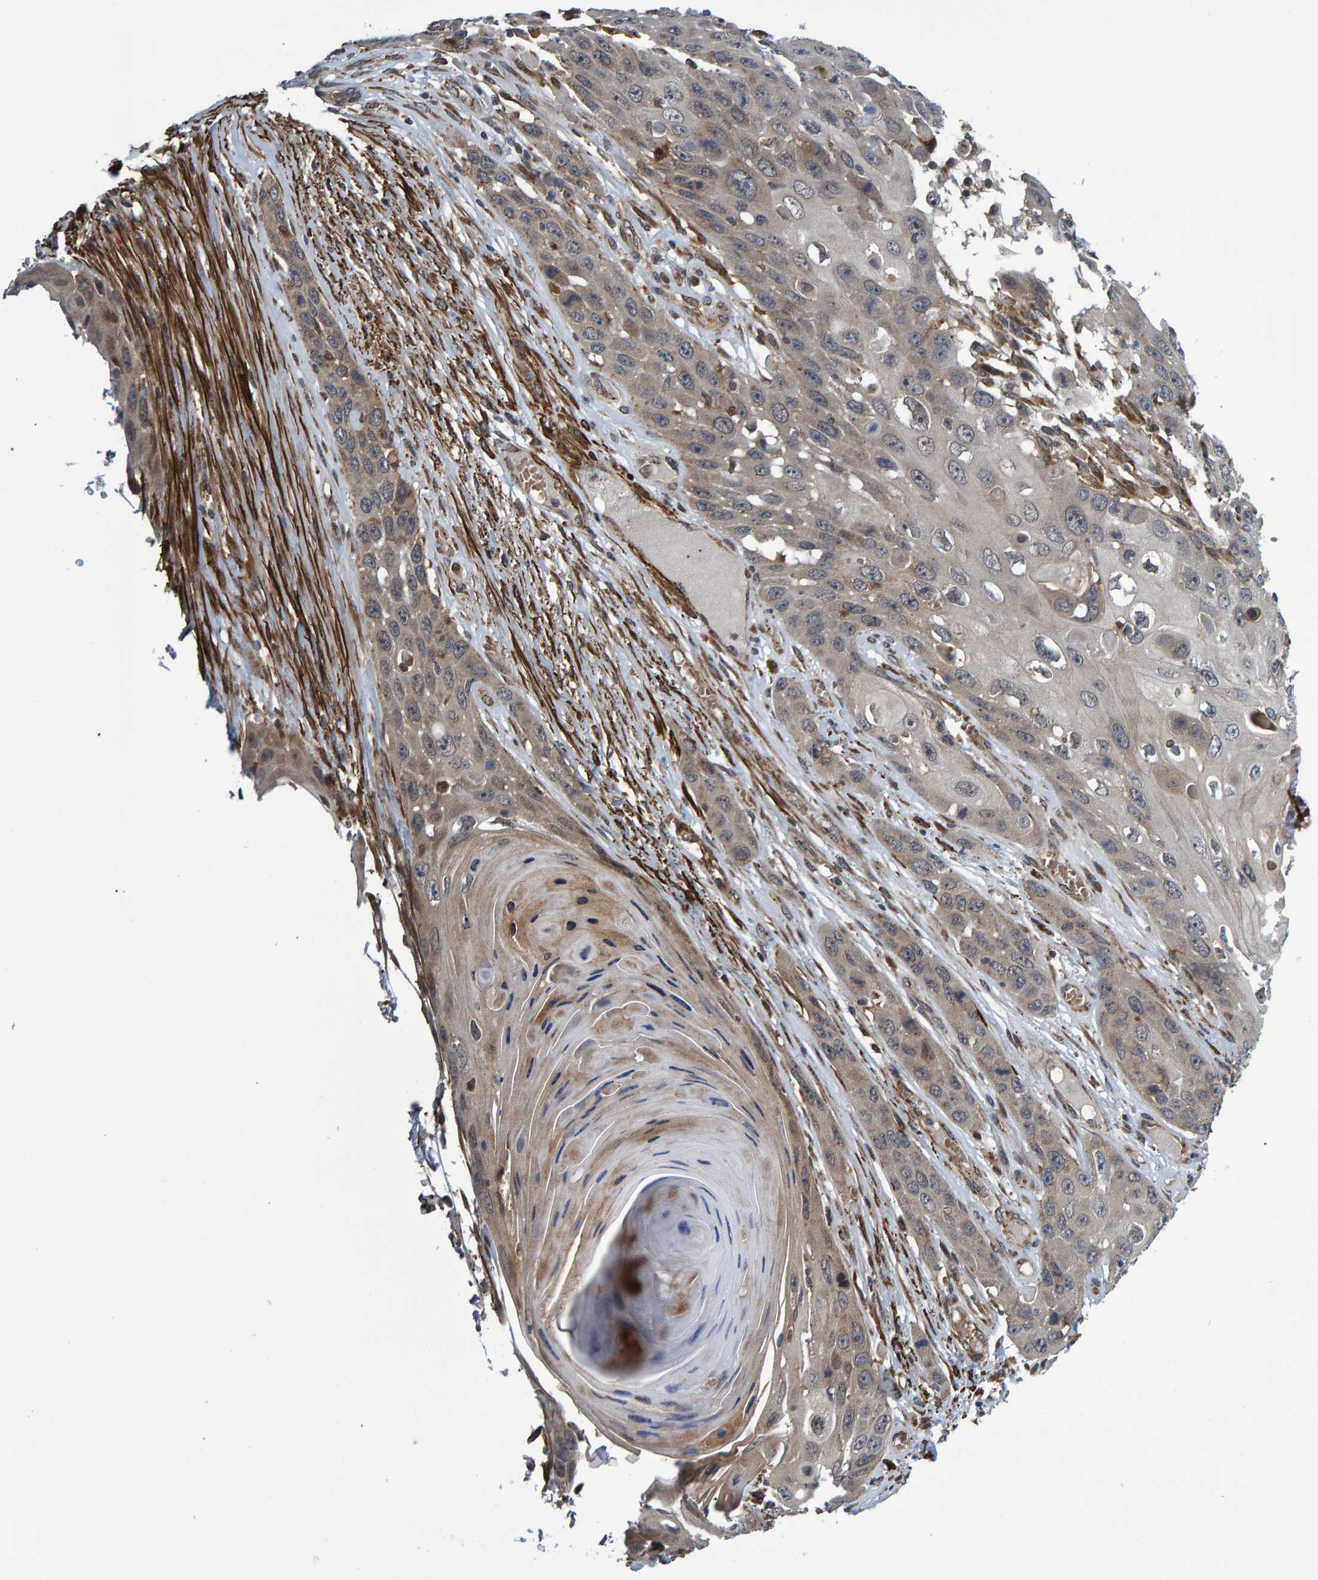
{"staining": {"intensity": "weak", "quantity": ">75%", "location": "cytoplasmic/membranous"}, "tissue": "skin cancer", "cell_type": "Tumor cells", "image_type": "cancer", "snomed": [{"axis": "morphology", "description": "Squamous cell carcinoma, NOS"}, {"axis": "topography", "description": "Skin"}], "caption": "A low amount of weak cytoplasmic/membranous positivity is seen in approximately >75% of tumor cells in skin cancer tissue.", "gene": "ATP6V1H", "patient": {"sex": "male", "age": 55}}